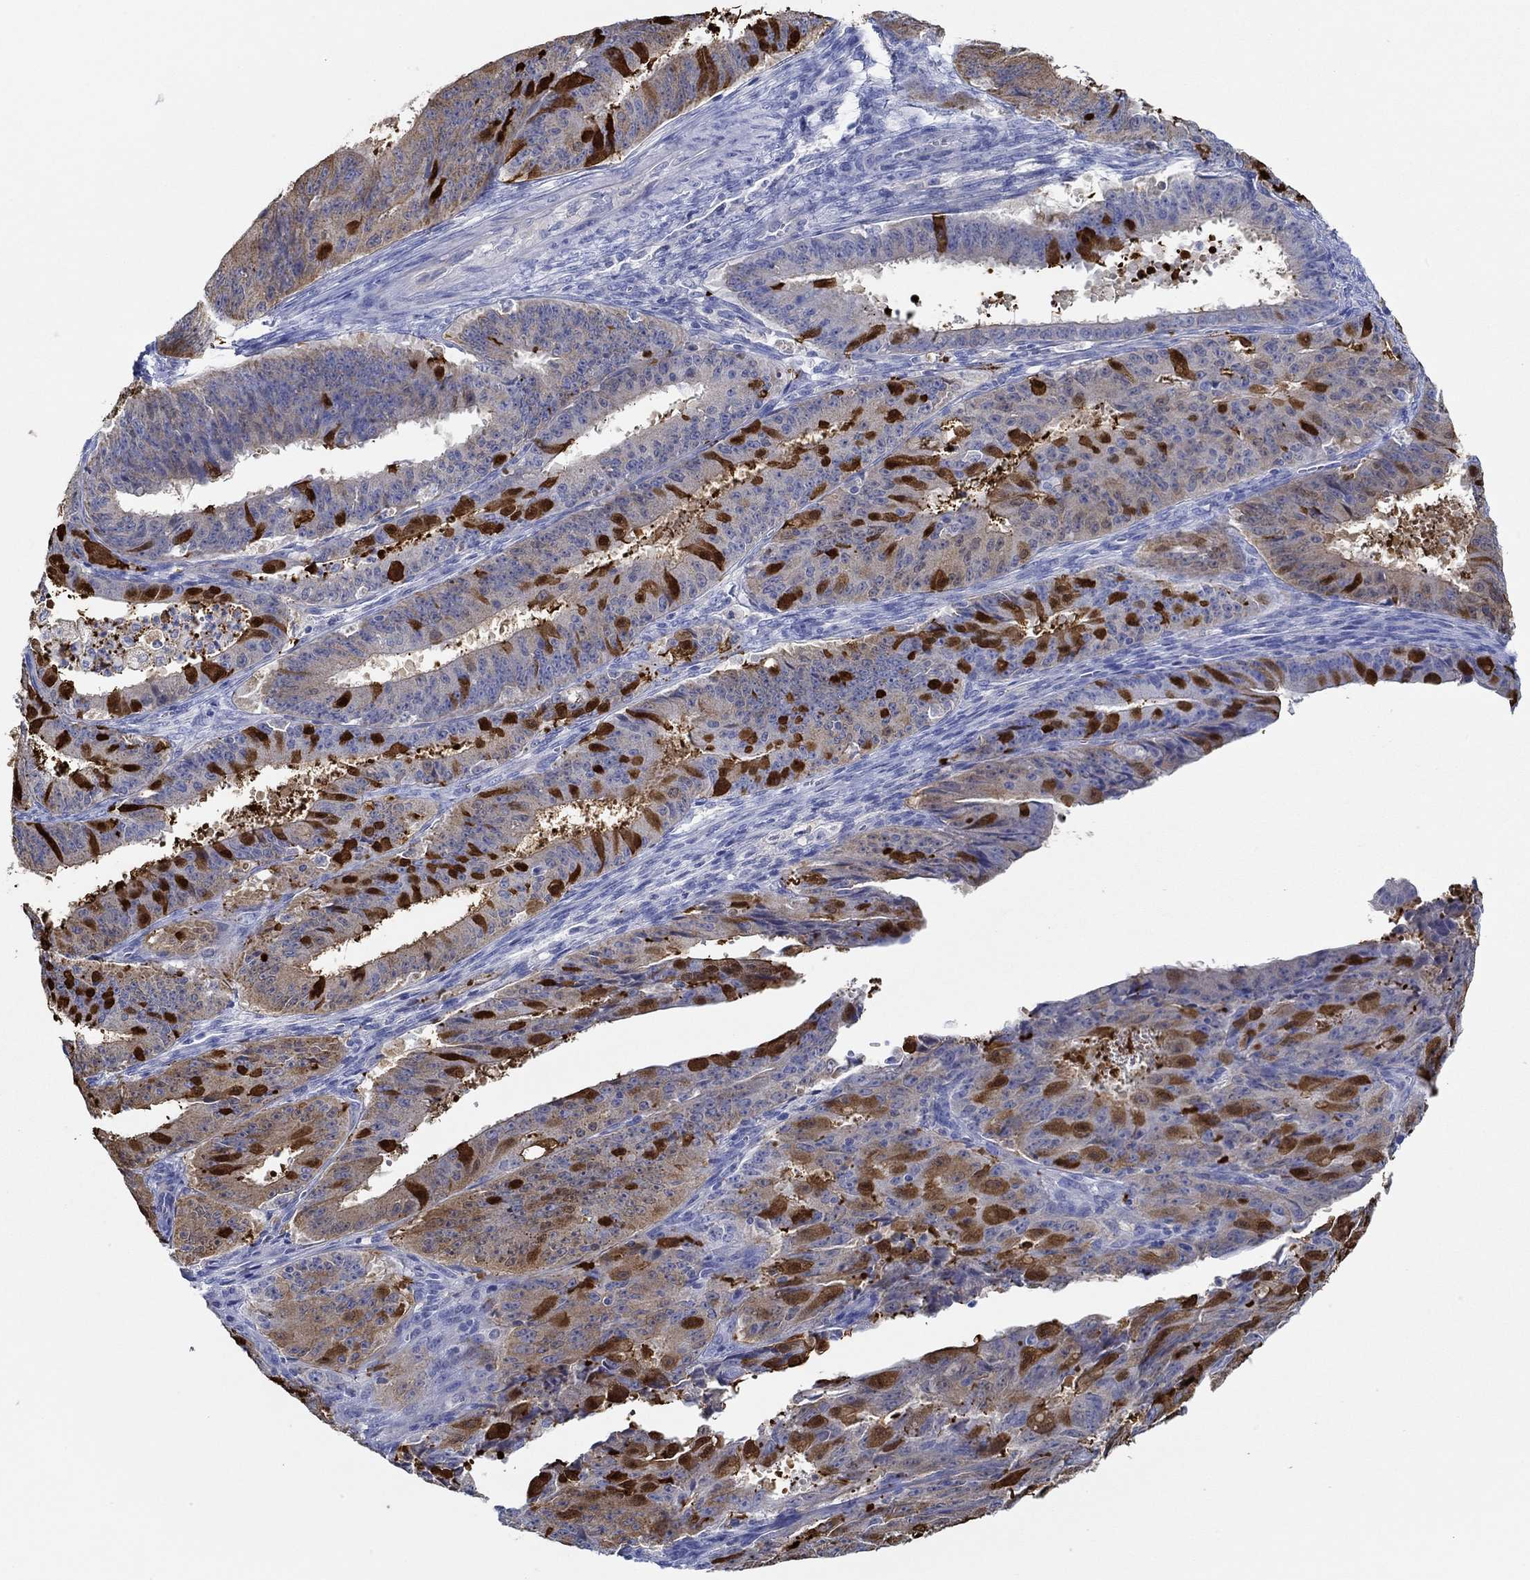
{"staining": {"intensity": "strong", "quantity": "25%-75%", "location": "cytoplasmic/membranous"}, "tissue": "ovarian cancer", "cell_type": "Tumor cells", "image_type": "cancer", "snomed": [{"axis": "morphology", "description": "Carcinoma, endometroid"}, {"axis": "topography", "description": "Ovary"}], "caption": "A photomicrograph showing strong cytoplasmic/membranous staining in about 25%-75% of tumor cells in ovarian cancer, as visualized by brown immunohistochemical staining.", "gene": "IGFBP6", "patient": {"sex": "female", "age": 42}}